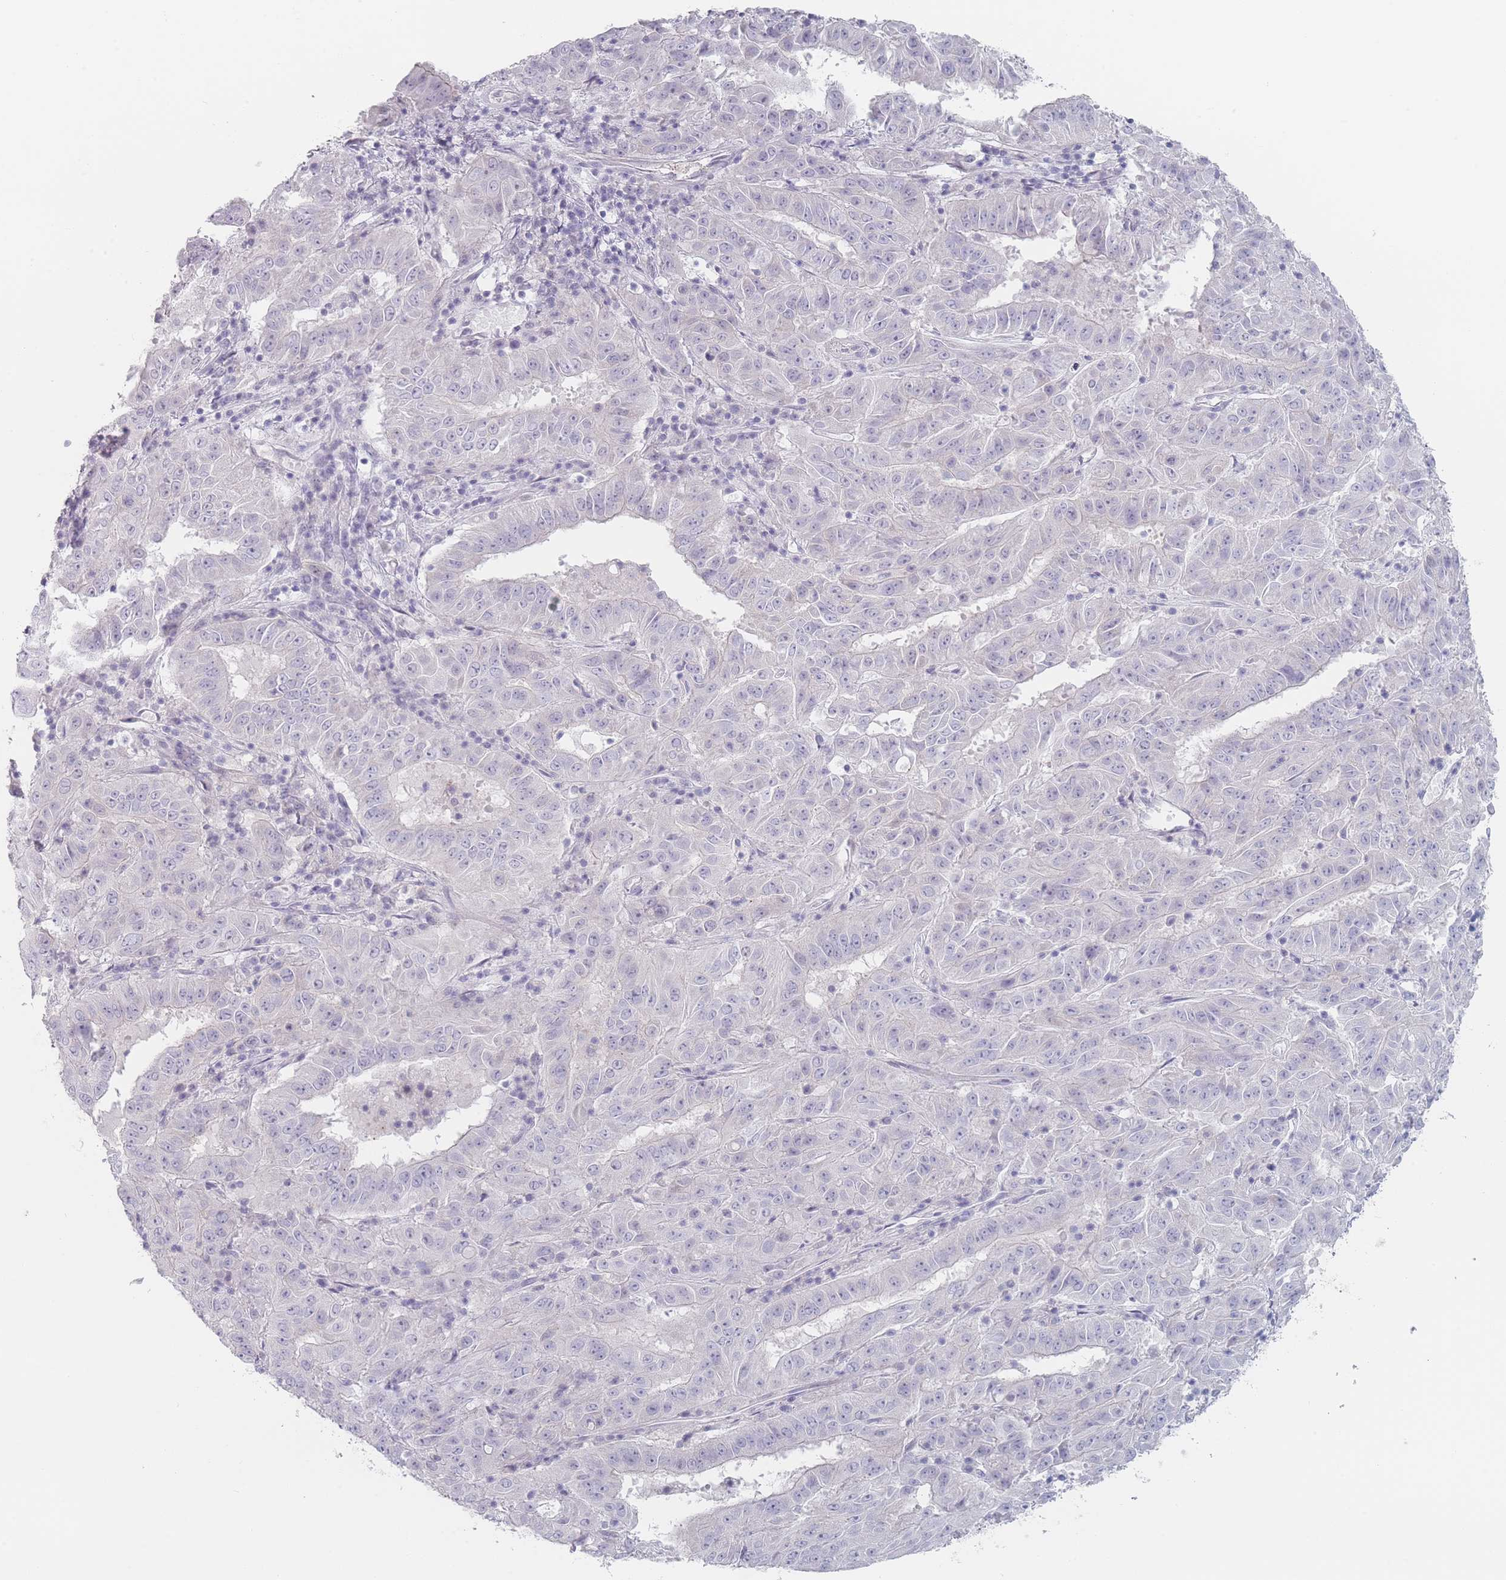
{"staining": {"intensity": "negative", "quantity": "none", "location": "none"}, "tissue": "pancreatic cancer", "cell_type": "Tumor cells", "image_type": "cancer", "snomed": [{"axis": "morphology", "description": "Adenocarcinoma, NOS"}, {"axis": "topography", "description": "Pancreas"}], "caption": "High power microscopy image of an immunohistochemistry (IHC) histopathology image of pancreatic cancer (adenocarcinoma), revealing no significant positivity in tumor cells.", "gene": "RNF4", "patient": {"sex": "male", "age": 63}}